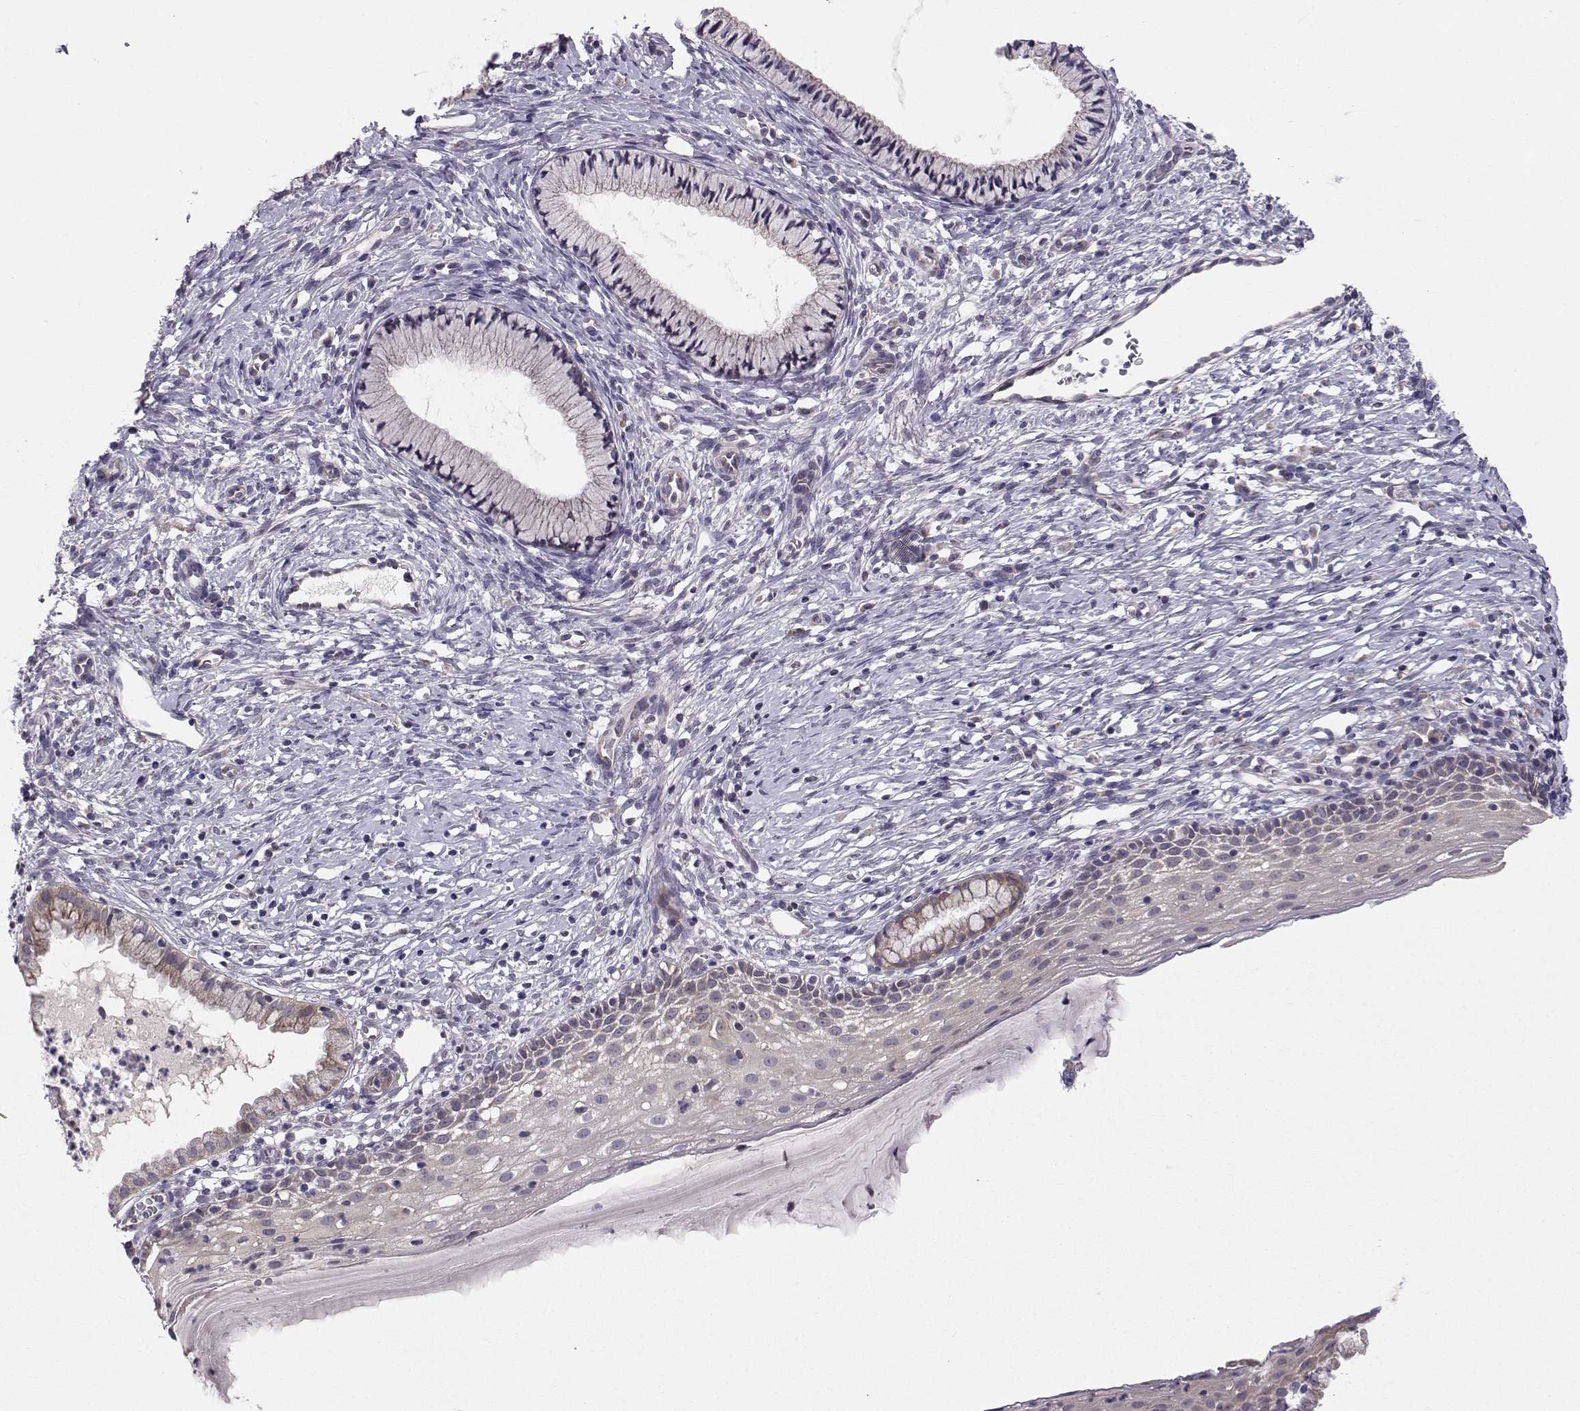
{"staining": {"intensity": "negative", "quantity": "none", "location": "none"}, "tissue": "cervix", "cell_type": "Glandular cells", "image_type": "normal", "snomed": [{"axis": "morphology", "description": "Normal tissue, NOS"}, {"axis": "topography", "description": "Cervix"}], "caption": "High magnification brightfield microscopy of normal cervix stained with DAB (3,3'-diaminobenzidine) (brown) and counterstained with hematoxylin (blue): glandular cells show no significant expression. Nuclei are stained in blue.", "gene": "PEX5L", "patient": {"sex": "female", "age": 39}}